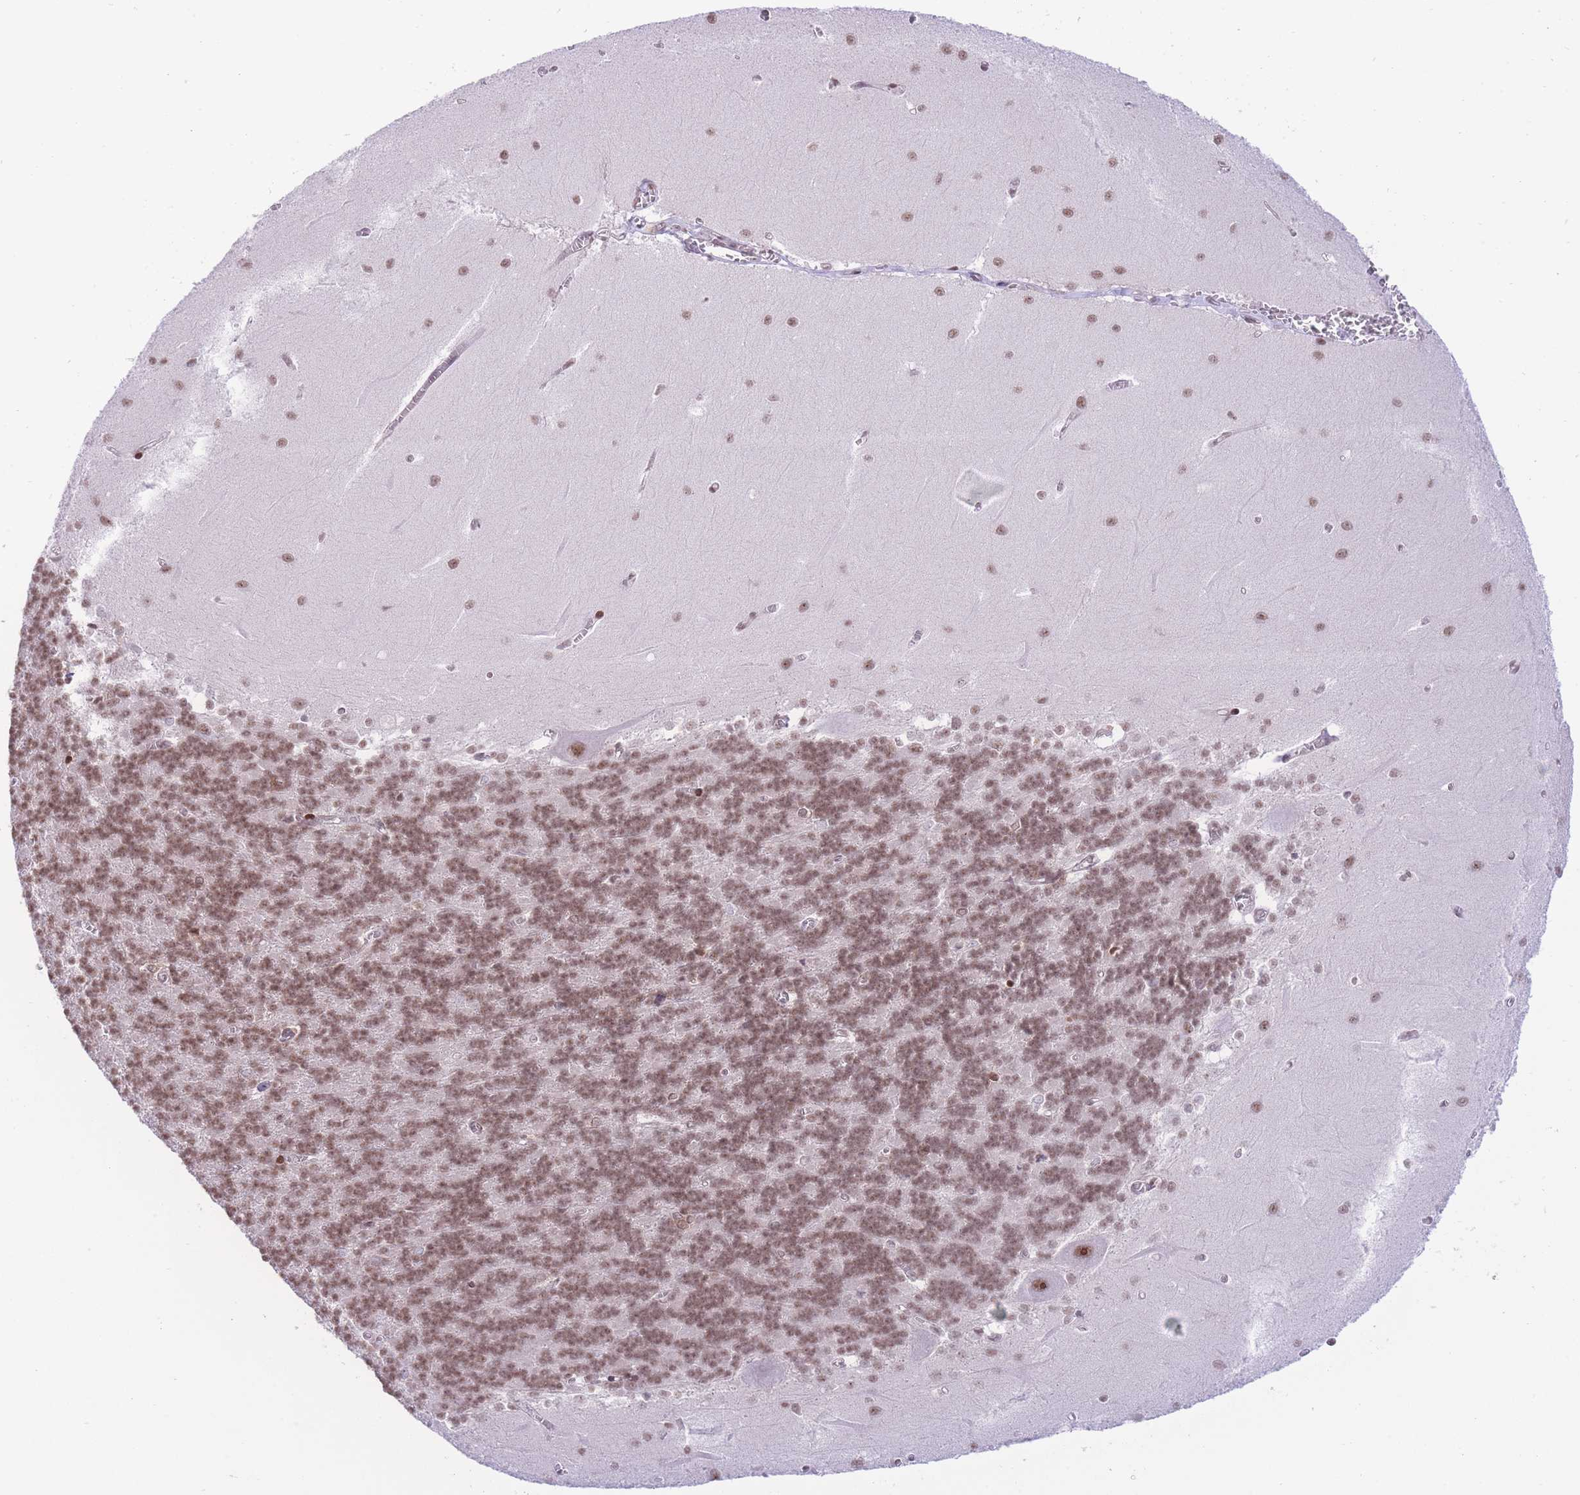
{"staining": {"intensity": "strong", "quantity": ">75%", "location": "nuclear"}, "tissue": "cerebellum", "cell_type": "Cells in granular layer", "image_type": "normal", "snomed": [{"axis": "morphology", "description": "Normal tissue, NOS"}, {"axis": "topography", "description": "Cerebellum"}], "caption": "Immunohistochemistry (IHC) photomicrograph of normal cerebellum: human cerebellum stained using IHC demonstrates high levels of strong protein expression localized specifically in the nuclear of cells in granular layer, appearing as a nuclear brown color.", "gene": "PCIF1", "patient": {"sex": "male", "age": 37}}